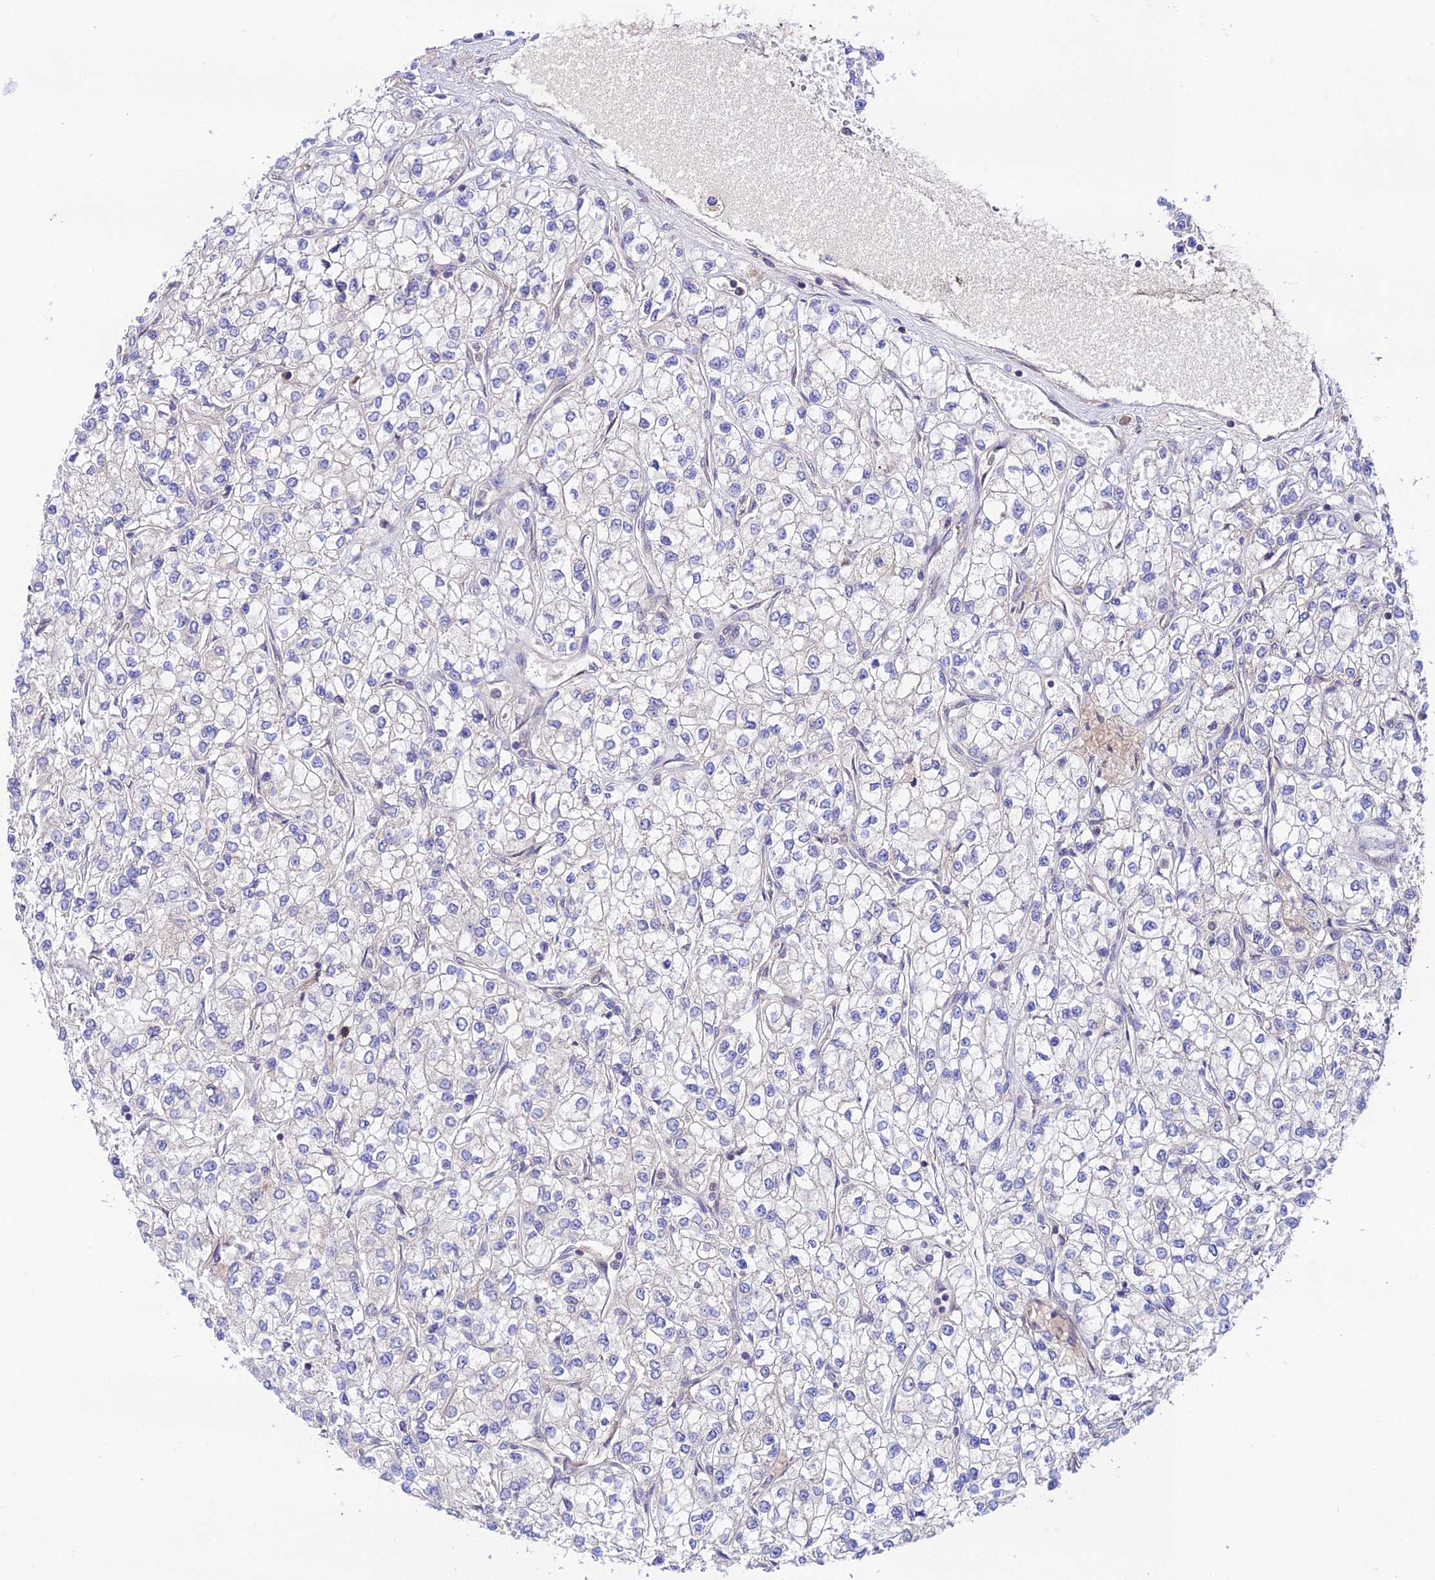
{"staining": {"intensity": "negative", "quantity": "none", "location": "none"}, "tissue": "renal cancer", "cell_type": "Tumor cells", "image_type": "cancer", "snomed": [{"axis": "morphology", "description": "Adenocarcinoma, NOS"}, {"axis": "topography", "description": "Kidney"}], "caption": "Histopathology image shows no significant protein expression in tumor cells of renal cancer (adenocarcinoma).", "gene": "TRIM40", "patient": {"sex": "male", "age": 80}}